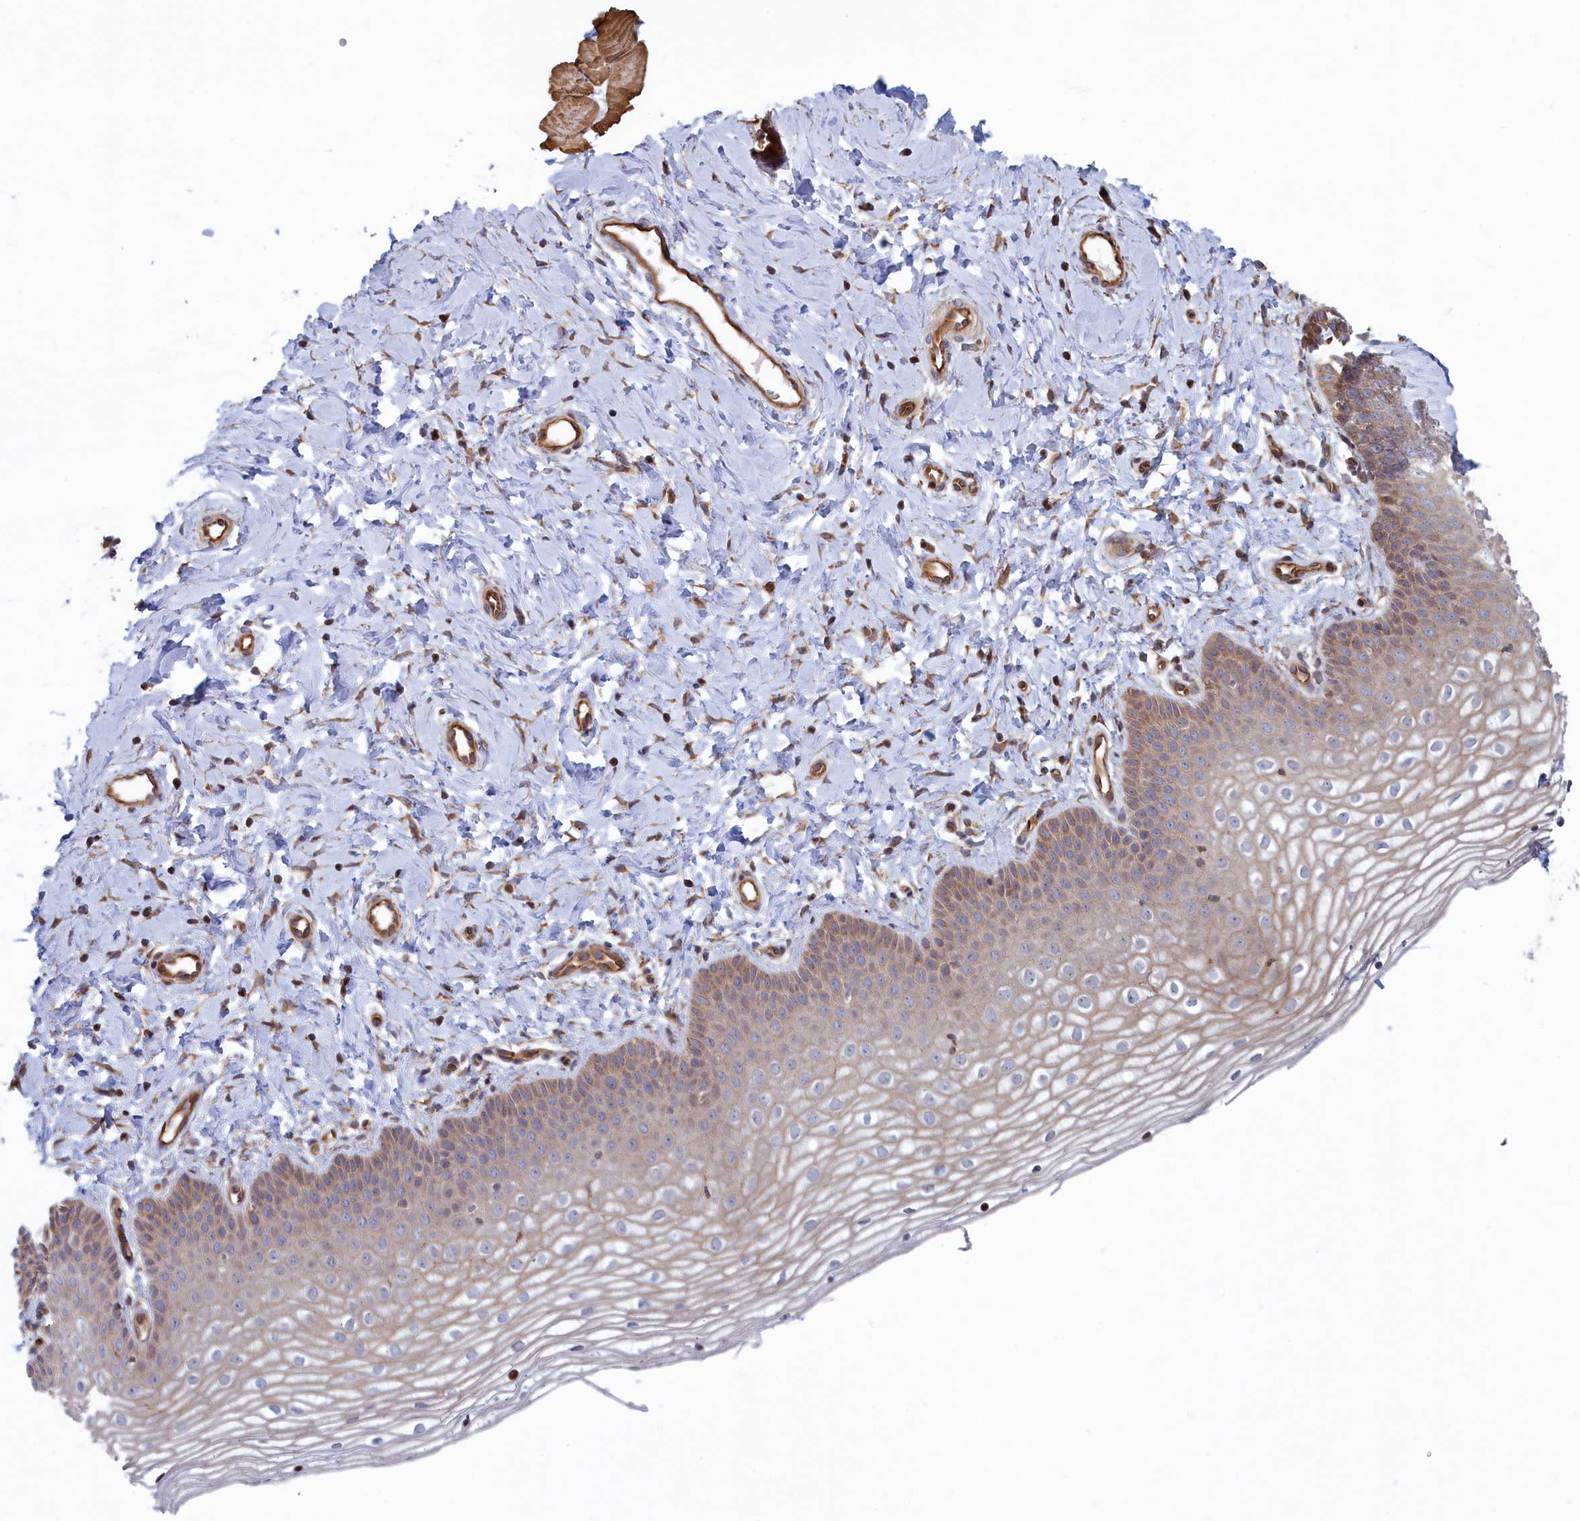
{"staining": {"intensity": "weak", "quantity": "25%-75%", "location": "cytoplasmic/membranous"}, "tissue": "vagina", "cell_type": "Squamous epithelial cells", "image_type": "normal", "snomed": [{"axis": "morphology", "description": "Normal tissue, NOS"}, {"axis": "topography", "description": "Vagina"}], "caption": "Protein expression analysis of benign vagina exhibits weak cytoplasmic/membranous staining in about 25%-75% of squamous epithelial cells. (DAB (3,3'-diaminobenzidine) IHC with brightfield microscopy, high magnification).", "gene": "RILPL1", "patient": {"sex": "female", "age": 68}}